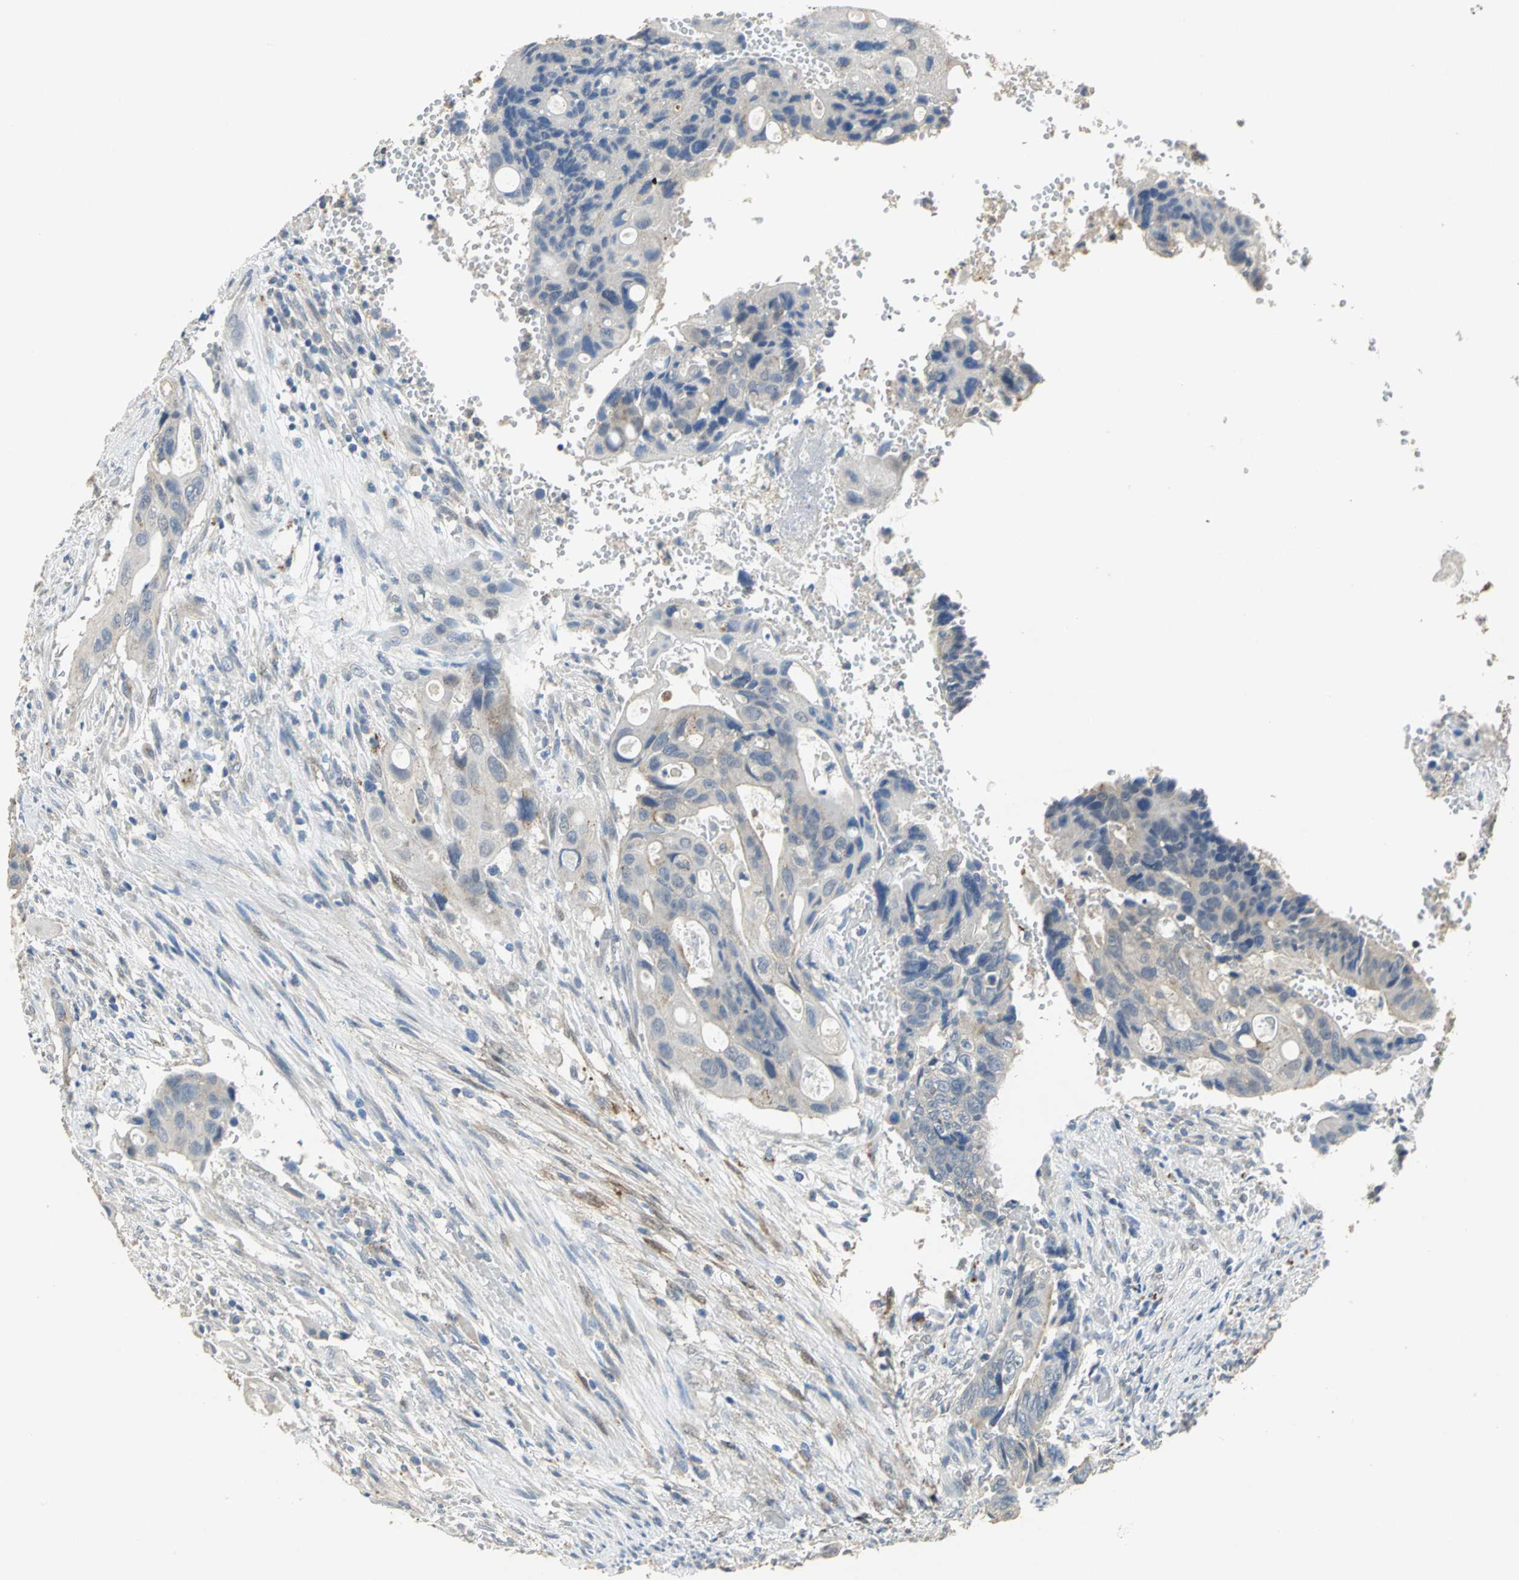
{"staining": {"intensity": "negative", "quantity": "none", "location": "none"}, "tissue": "colorectal cancer", "cell_type": "Tumor cells", "image_type": "cancer", "snomed": [{"axis": "morphology", "description": "Adenocarcinoma, NOS"}, {"axis": "topography", "description": "Colon"}], "caption": "This is a micrograph of immunohistochemistry staining of colorectal cancer (adenocarcinoma), which shows no staining in tumor cells.", "gene": "IL17RB", "patient": {"sex": "female", "age": 57}}